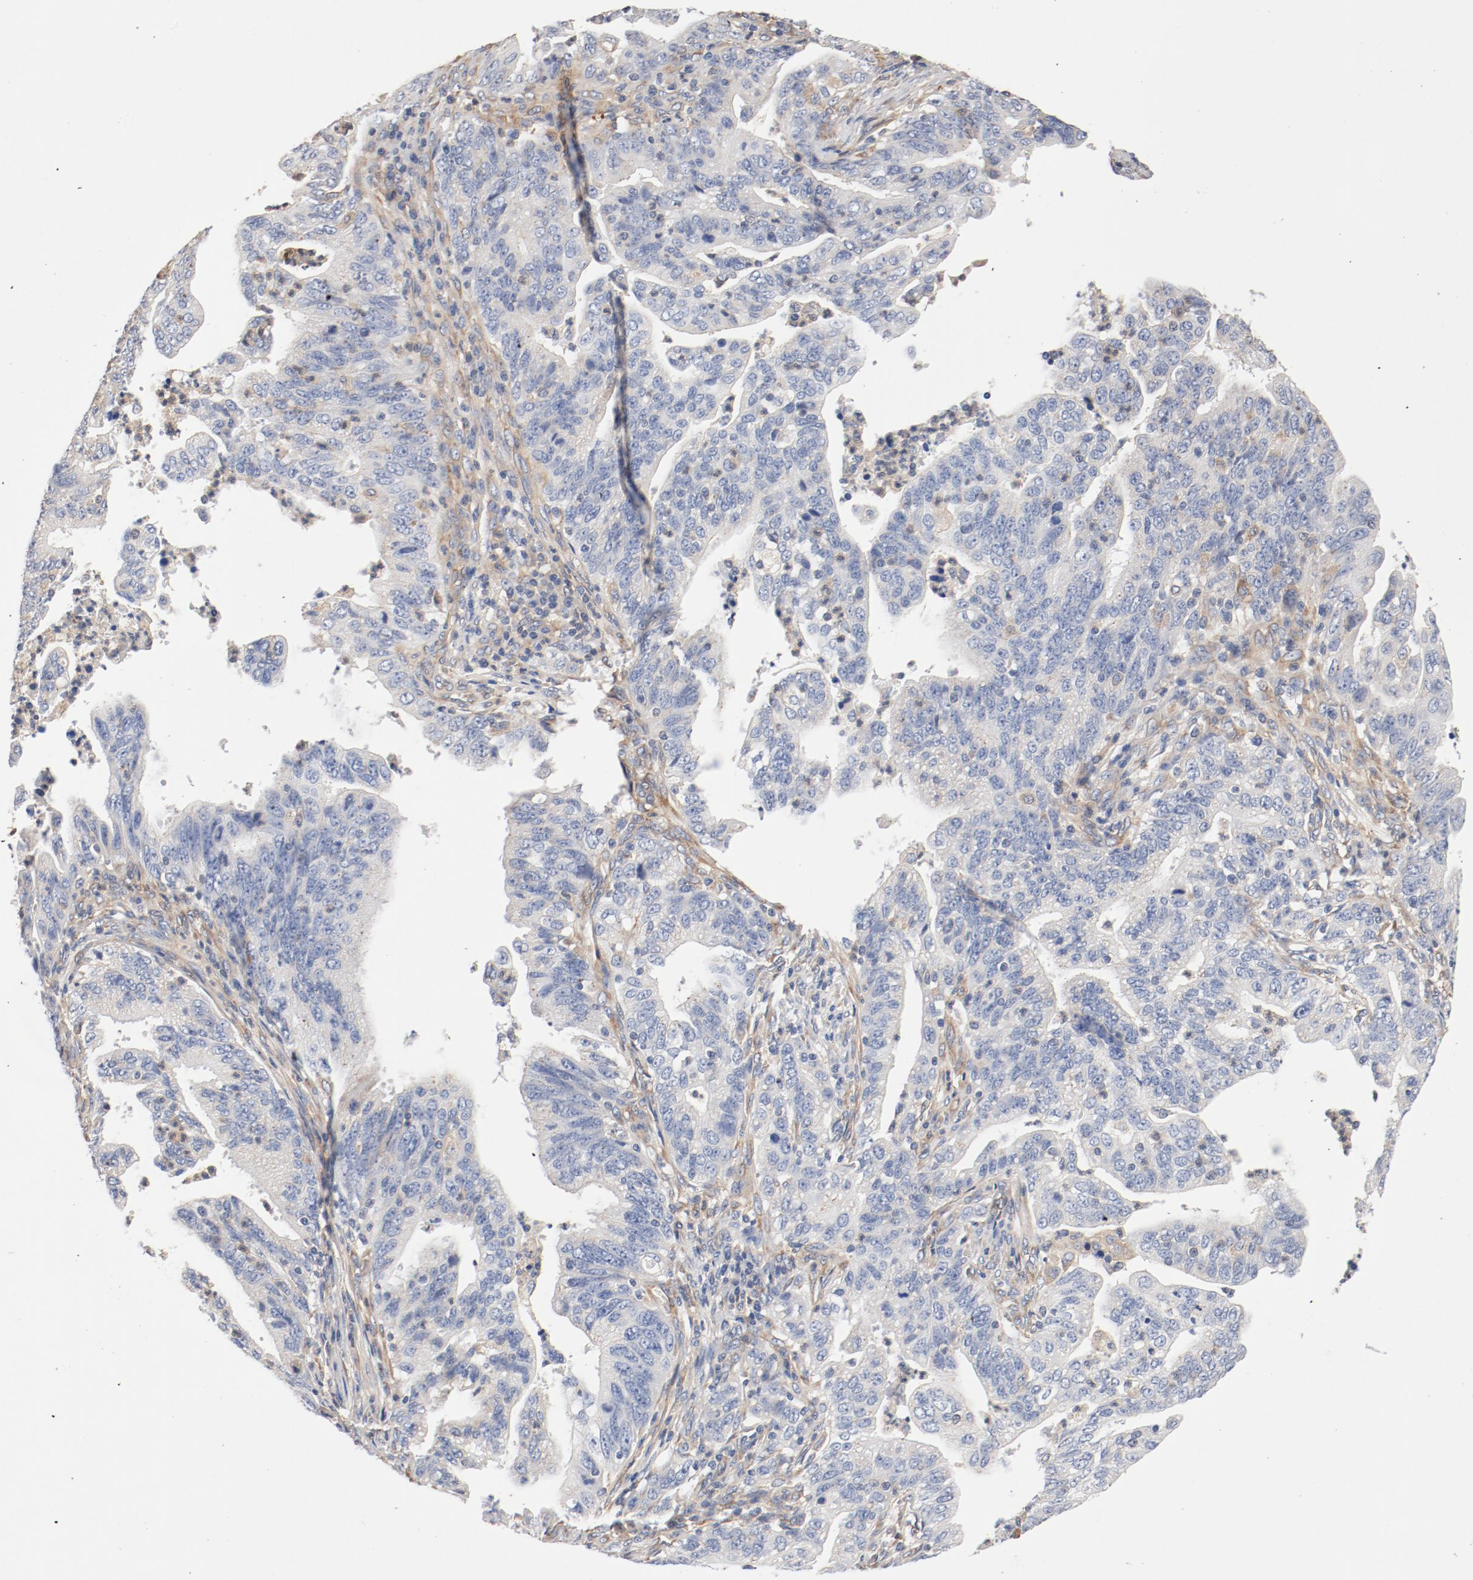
{"staining": {"intensity": "negative", "quantity": "none", "location": "none"}, "tissue": "stomach cancer", "cell_type": "Tumor cells", "image_type": "cancer", "snomed": [{"axis": "morphology", "description": "Adenocarcinoma, NOS"}, {"axis": "topography", "description": "Stomach, upper"}], "caption": "DAB immunohistochemical staining of stomach cancer exhibits no significant expression in tumor cells.", "gene": "ILK", "patient": {"sex": "female", "age": 50}}